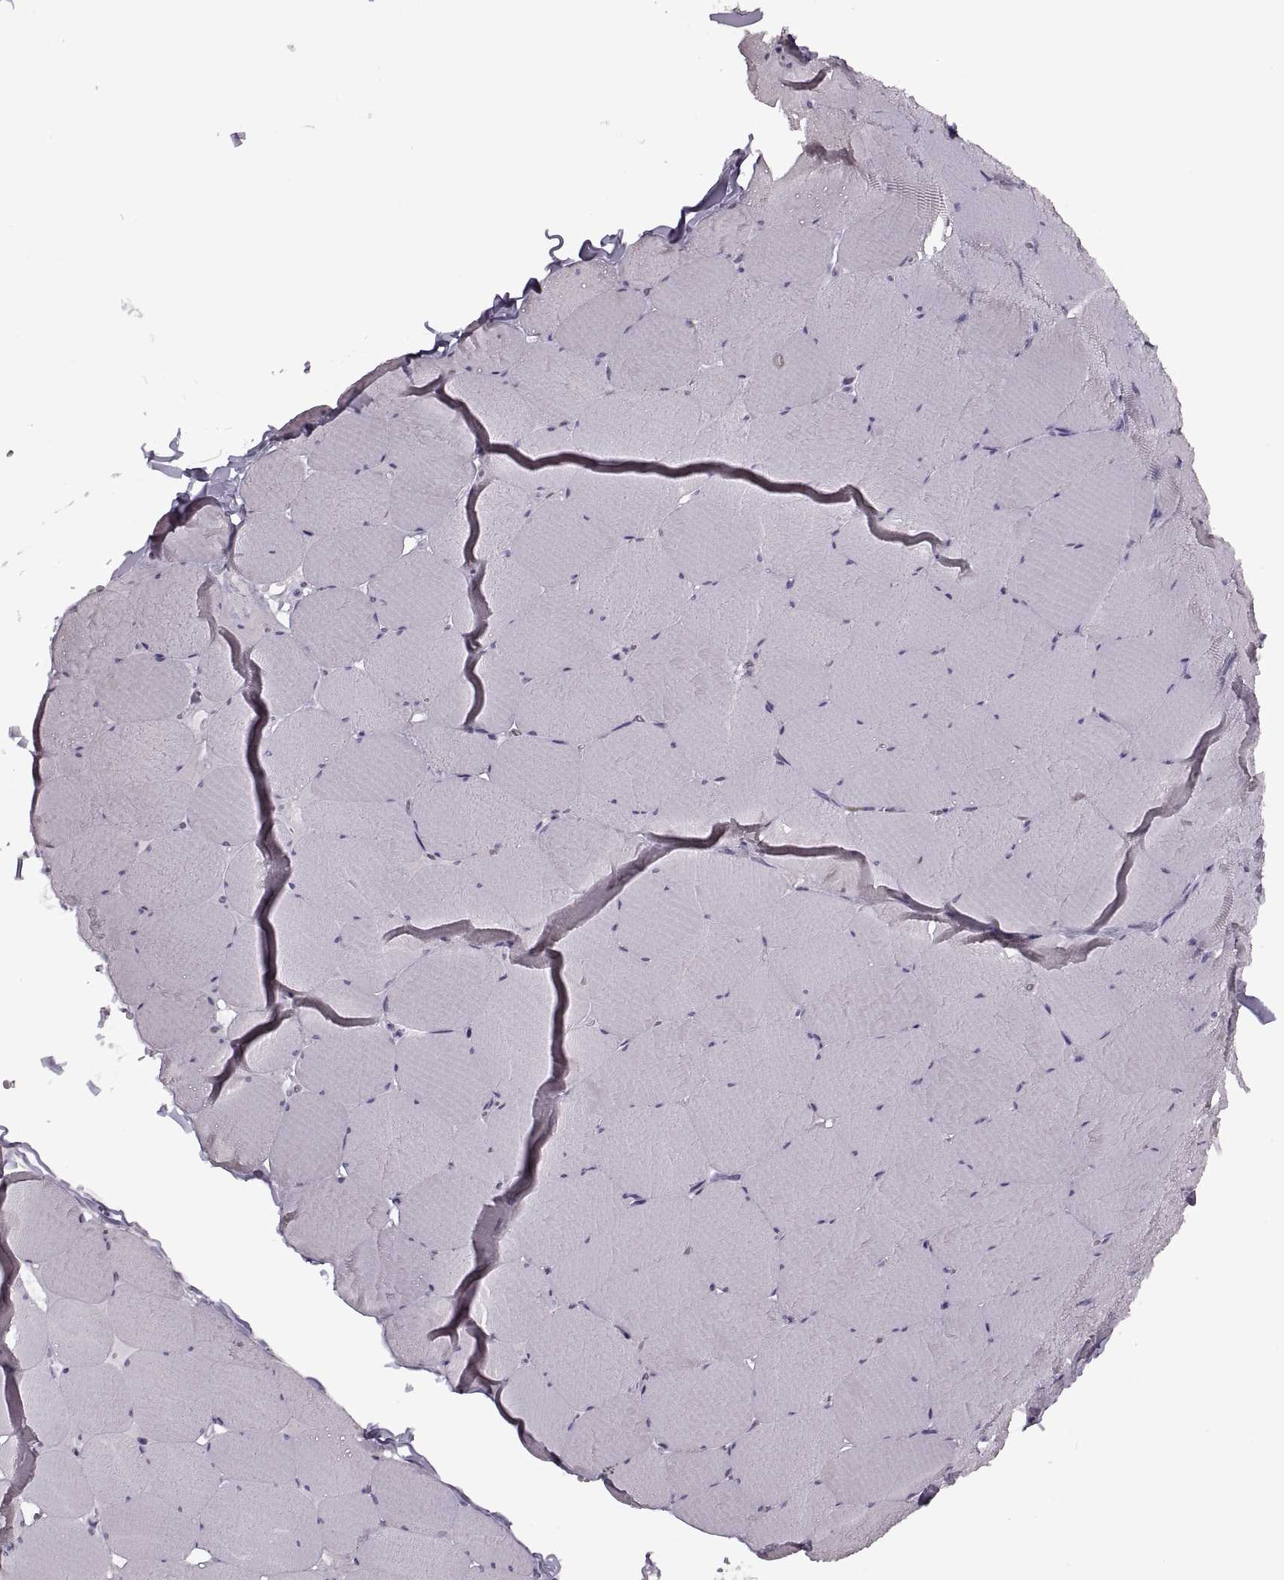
{"staining": {"intensity": "negative", "quantity": "none", "location": "none"}, "tissue": "skeletal muscle", "cell_type": "Myocytes", "image_type": "normal", "snomed": [{"axis": "morphology", "description": "Normal tissue, NOS"}, {"axis": "morphology", "description": "Malignant melanoma, Metastatic site"}, {"axis": "topography", "description": "Skeletal muscle"}], "caption": "Immunohistochemistry micrograph of unremarkable human skeletal muscle stained for a protein (brown), which shows no positivity in myocytes.", "gene": "PAGE2B", "patient": {"sex": "male", "age": 50}}